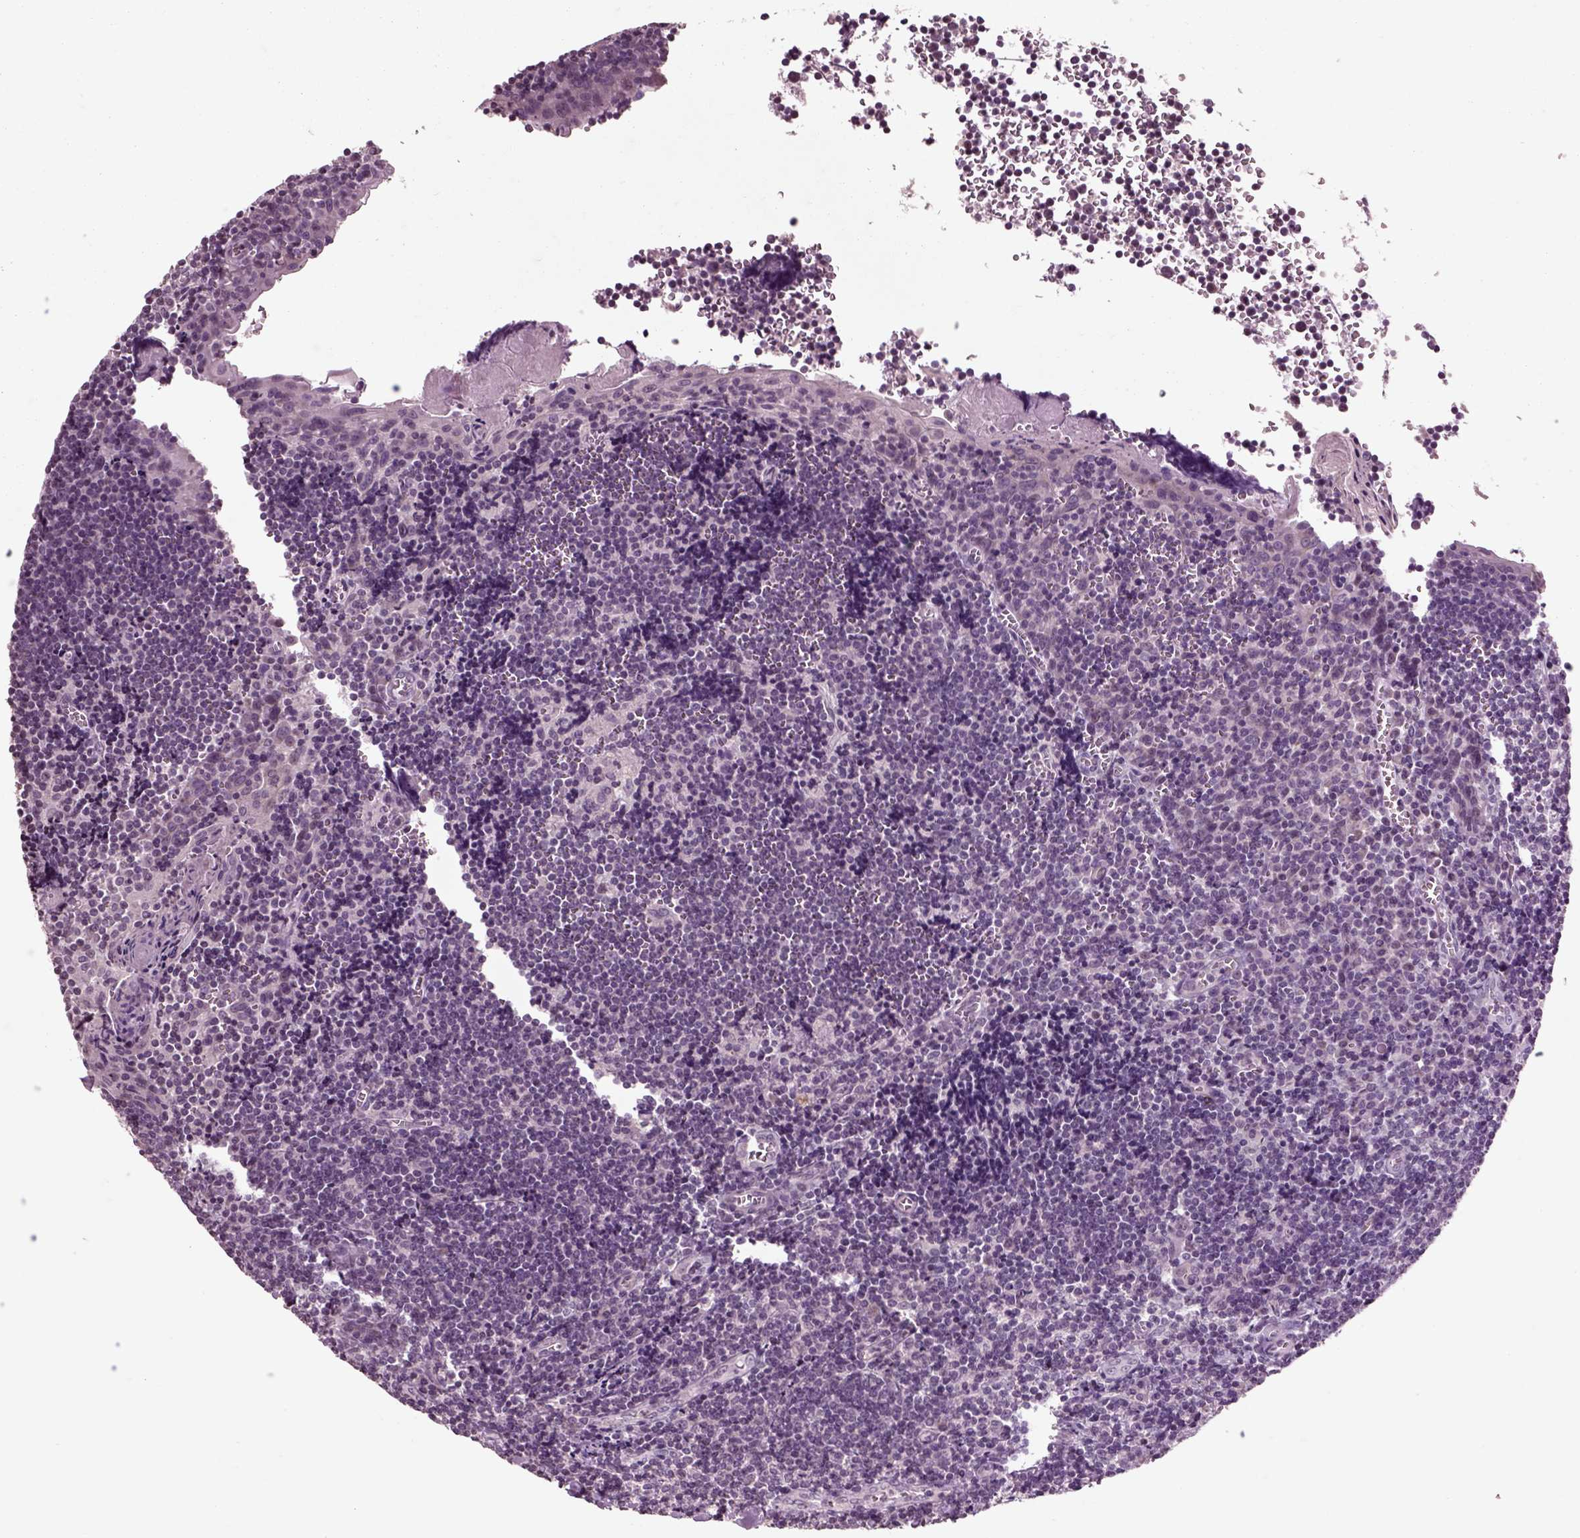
{"staining": {"intensity": "moderate", "quantity": "<25%", "location": "cytoplasmic/membranous"}, "tissue": "tonsil", "cell_type": "Germinal center cells", "image_type": "normal", "snomed": [{"axis": "morphology", "description": "Normal tissue, NOS"}, {"axis": "morphology", "description": "Inflammation, NOS"}, {"axis": "topography", "description": "Tonsil"}], "caption": "This is an image of IHC staining of normal tonsil, which shows moderate expression in the cytoplasmic/membranous of germinal center cells.", "gene": "CHGB", "patient": {"sex": "female", "age": 31}}